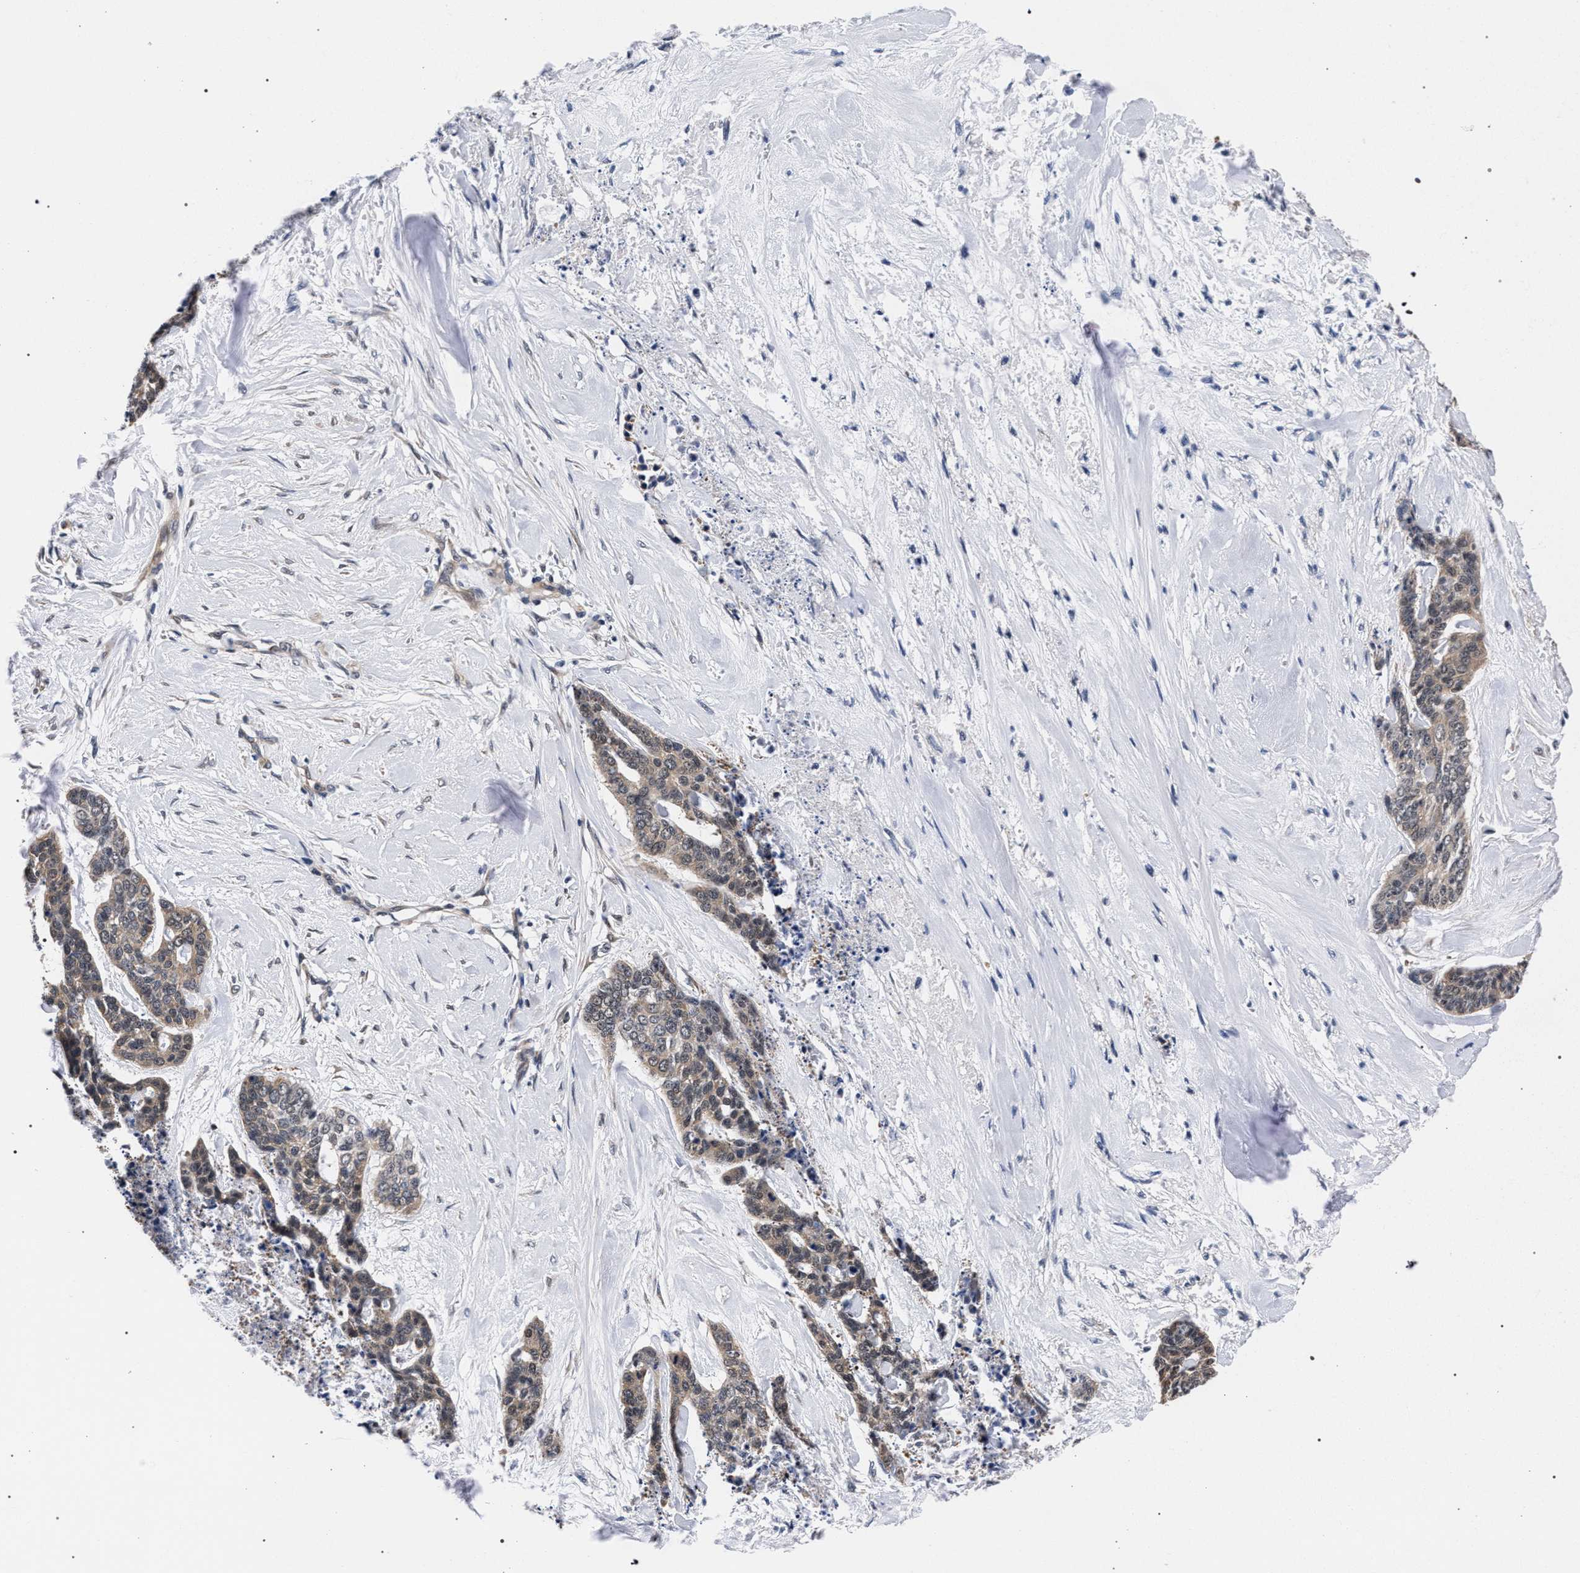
{"staining": {"intensity": "weak", "quantity": "25%-75%", "location": "cytoplasmic/membranous"}, "tissue": "skin cancer", "cell_type": "Tumor cells", "image_type": "cancer", "snomed": [{"axis": "morphology", "description": "Basal cell carcinoma"}, {"axis": "topography", "description": "Skin"}], "caption": "There is low levels of weak cytoplasmic/membranous staining in tumor cells of skin cancer, as demonstrated by immunohistochemical staining (brown color).", "gene": "RBM33", "patient": {"sex": "female", "age": 64}}